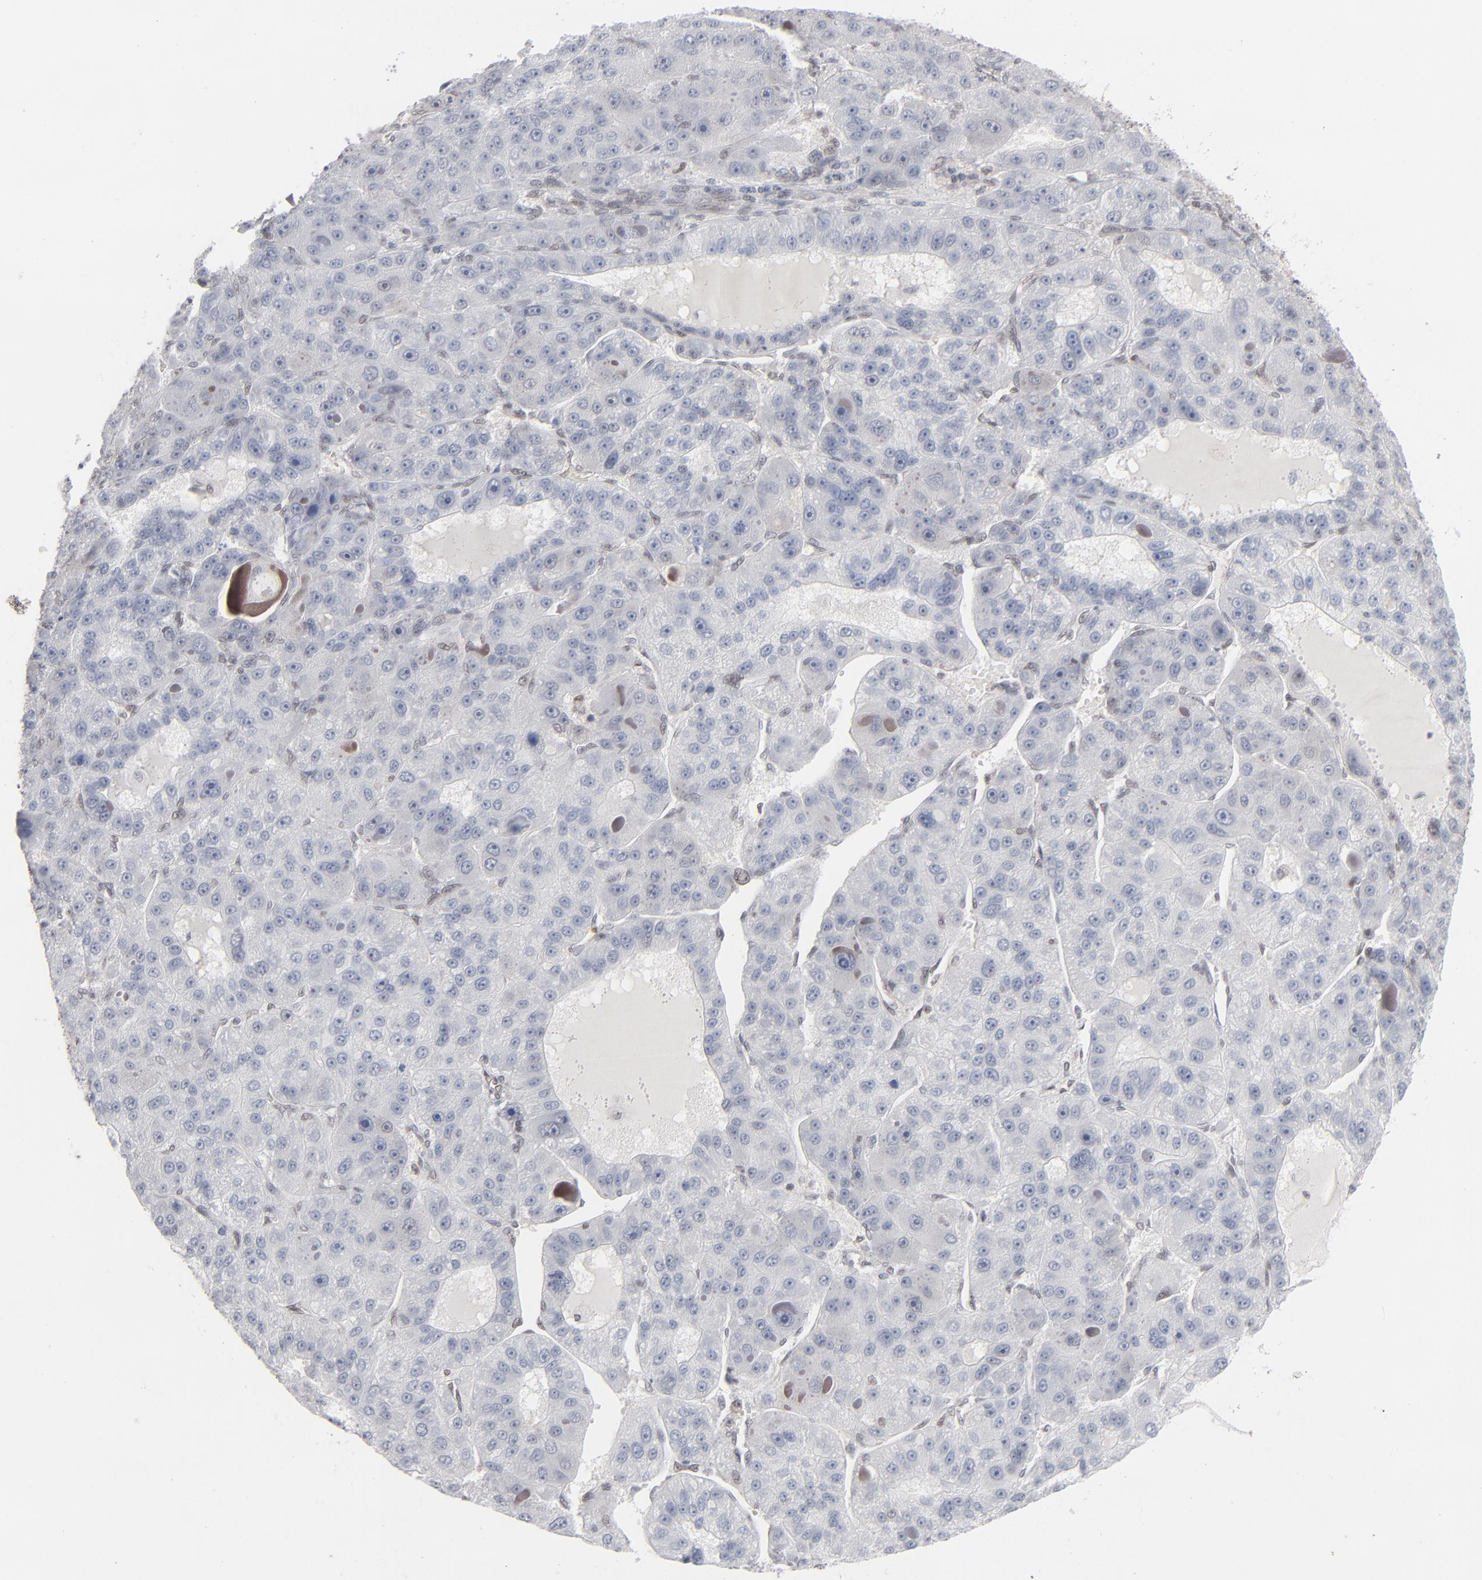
{"staining": {"intensity": "weak", "quantity": "<25%", "location": "cytoplasmic/membranous"}, "tissue": "liver cancer", "cell_type": "Tumor cells", "image_type": "cancer", "snomed": [{"axis": "morphology", "description": "Carcinoma, Hepatocellular, NOS"}, {"axis": "topography", "description": "Liver"}], "caption": "Immunohistochemistry (IHC) photomicrograph of neoplastic tissue: hepatocellular carcinoma (liver) stained with DAB reveals no significant protein positivity in tumor cells.", "gene": "IRF9", "patient": {"sex": "male", "age": 76}}